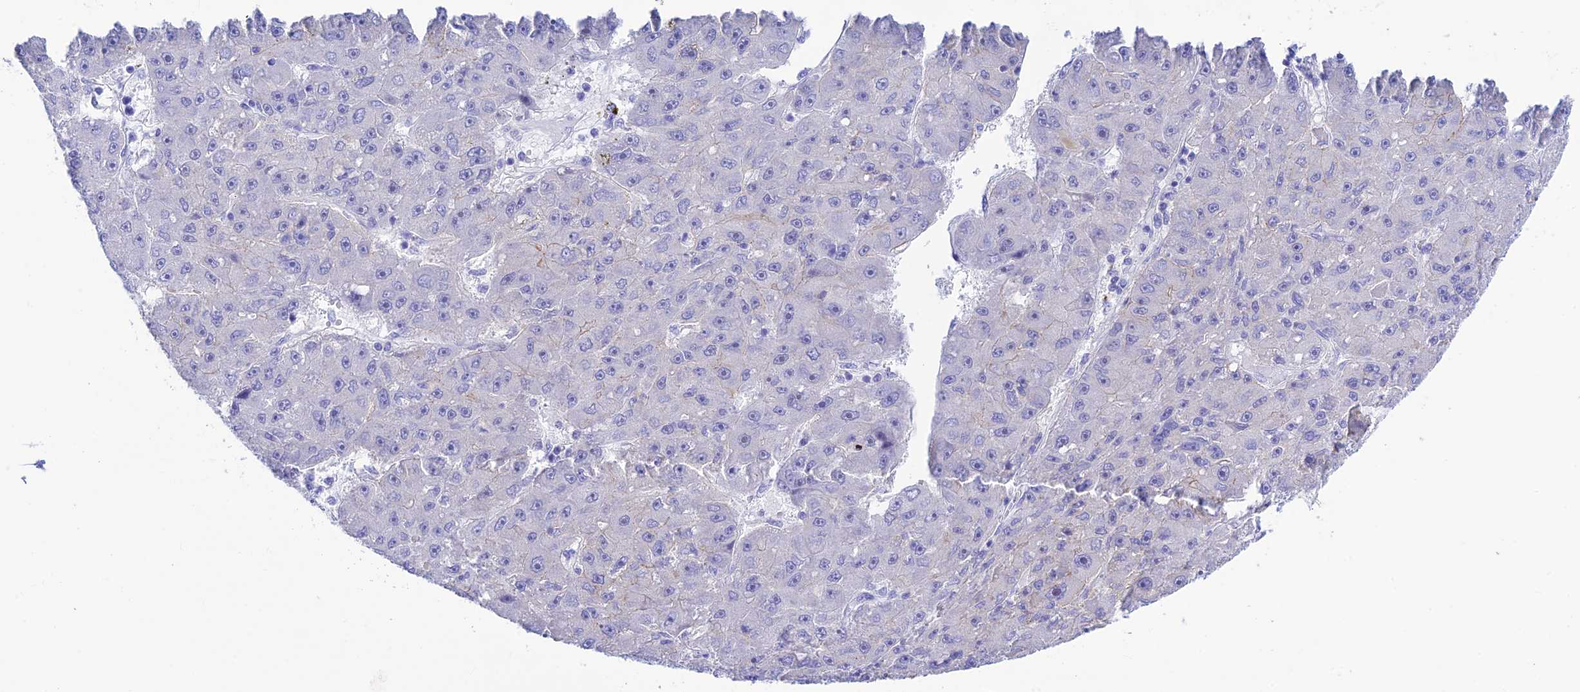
{"staining": {"intensity": "negative", "quantity": "none", "location": "none"}, "tissue": "liver cancer", "cell_type": "Tumor cells", "image_type": "cancer", "snomed": [{"axis": "morphology", "description": "Carcinoma, Hepatocellular, NOS"}, {"axis": "topography", "description": "Liver"}], "caption": "Immunohistochemistry (IHC) of hepatocellular carcinoma (liver) demonstrates no staining in tumor cells.", "gene": "PRNP", "patient": {"sex": "male", "age": 67}}